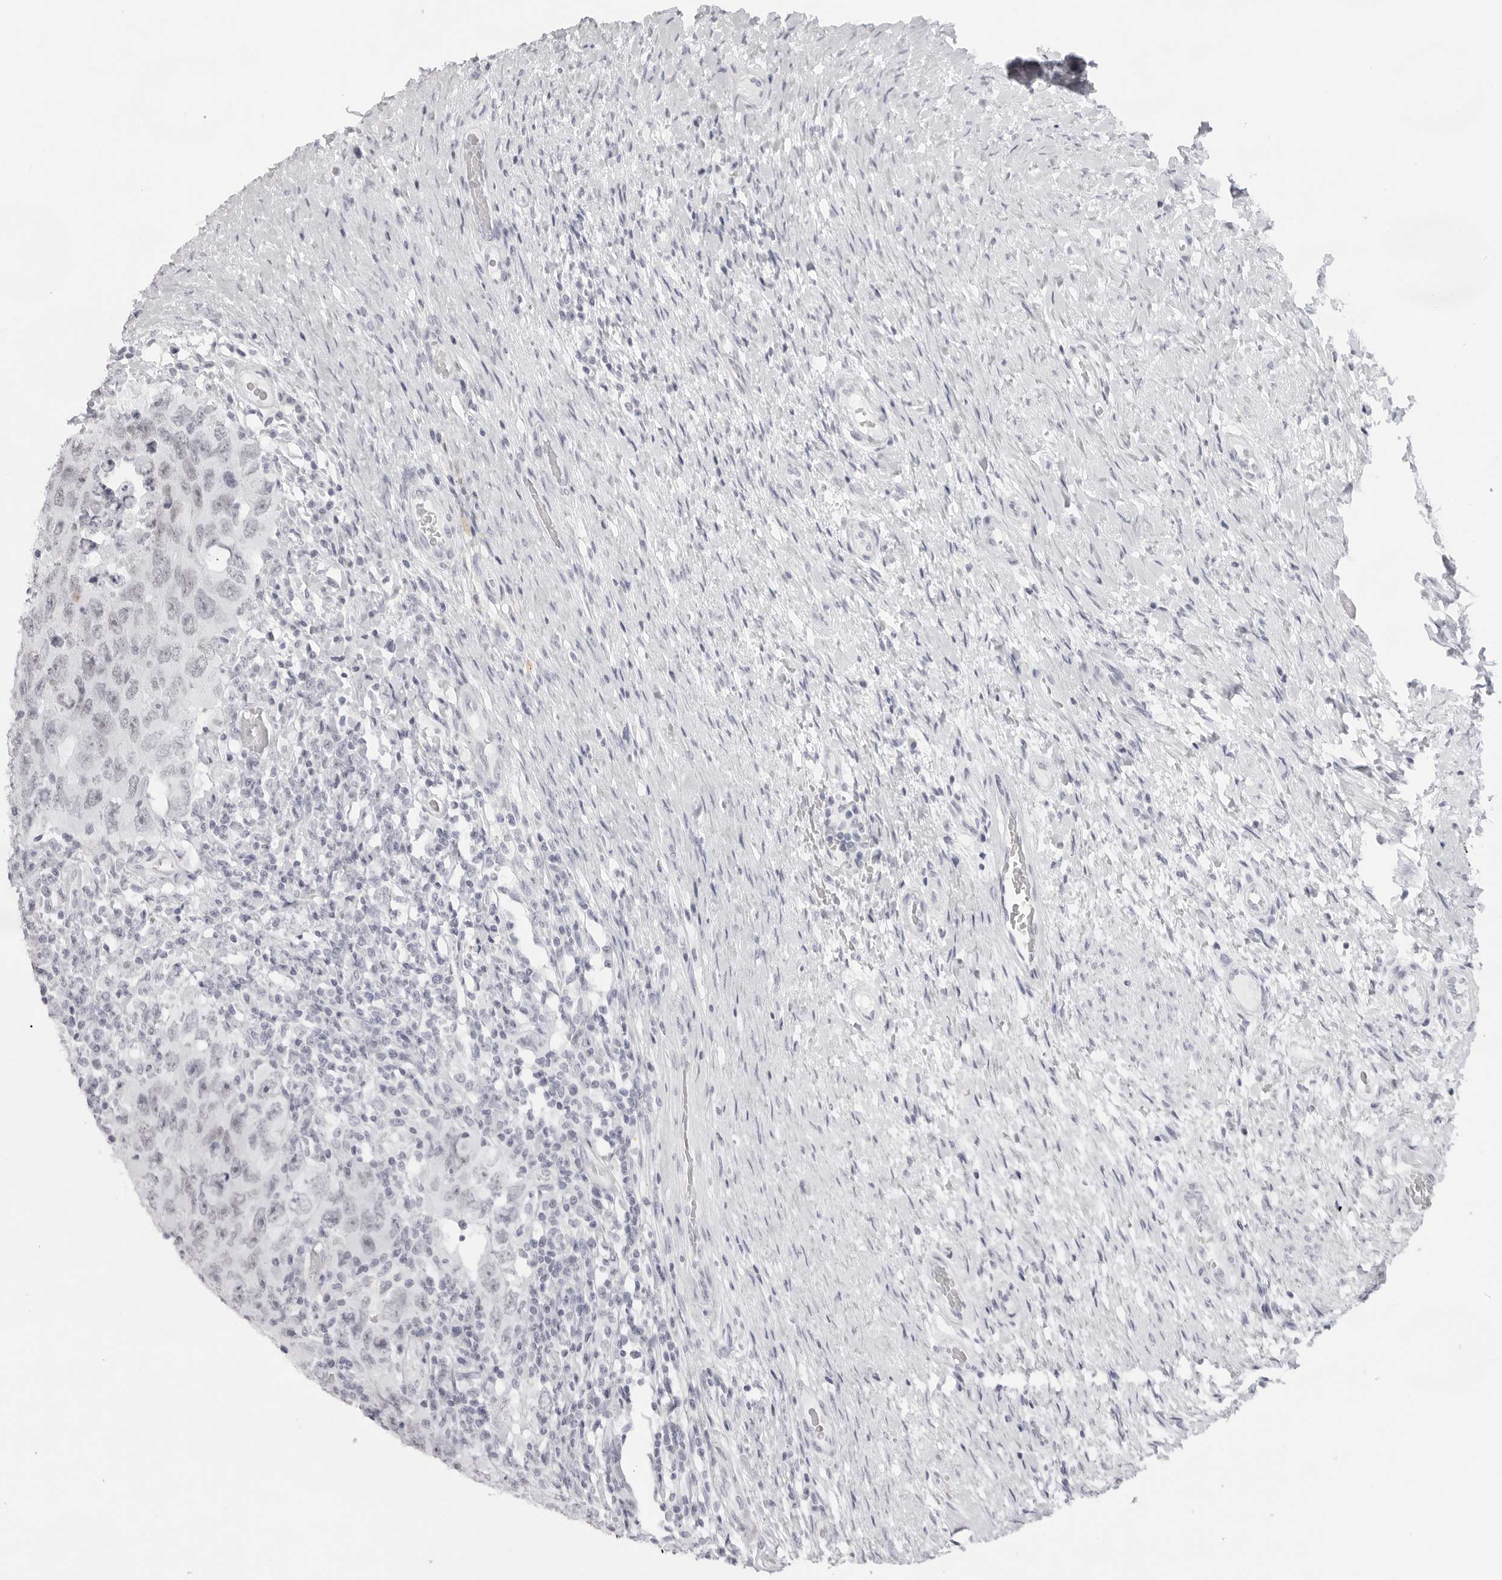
{"staining": {"intensity": "negative", "quantity": "none", "location": "none"}, "tissue": "testis cancer", "cell_type": "Tumor cells", "image_type": "cancer", "snomed": [{"axis": "morphology", "description": "Carcinoma, Embryonal, NOS"}, {"axis": "topography", "description": "Testis"}], "caption": "Immunohistochemistry (IHC) of human testis embryonal carcinoma demonstrates no positivity in tumor cells.", "gene": "KLK12", "patient": {"sex": "male", "age": 26}}